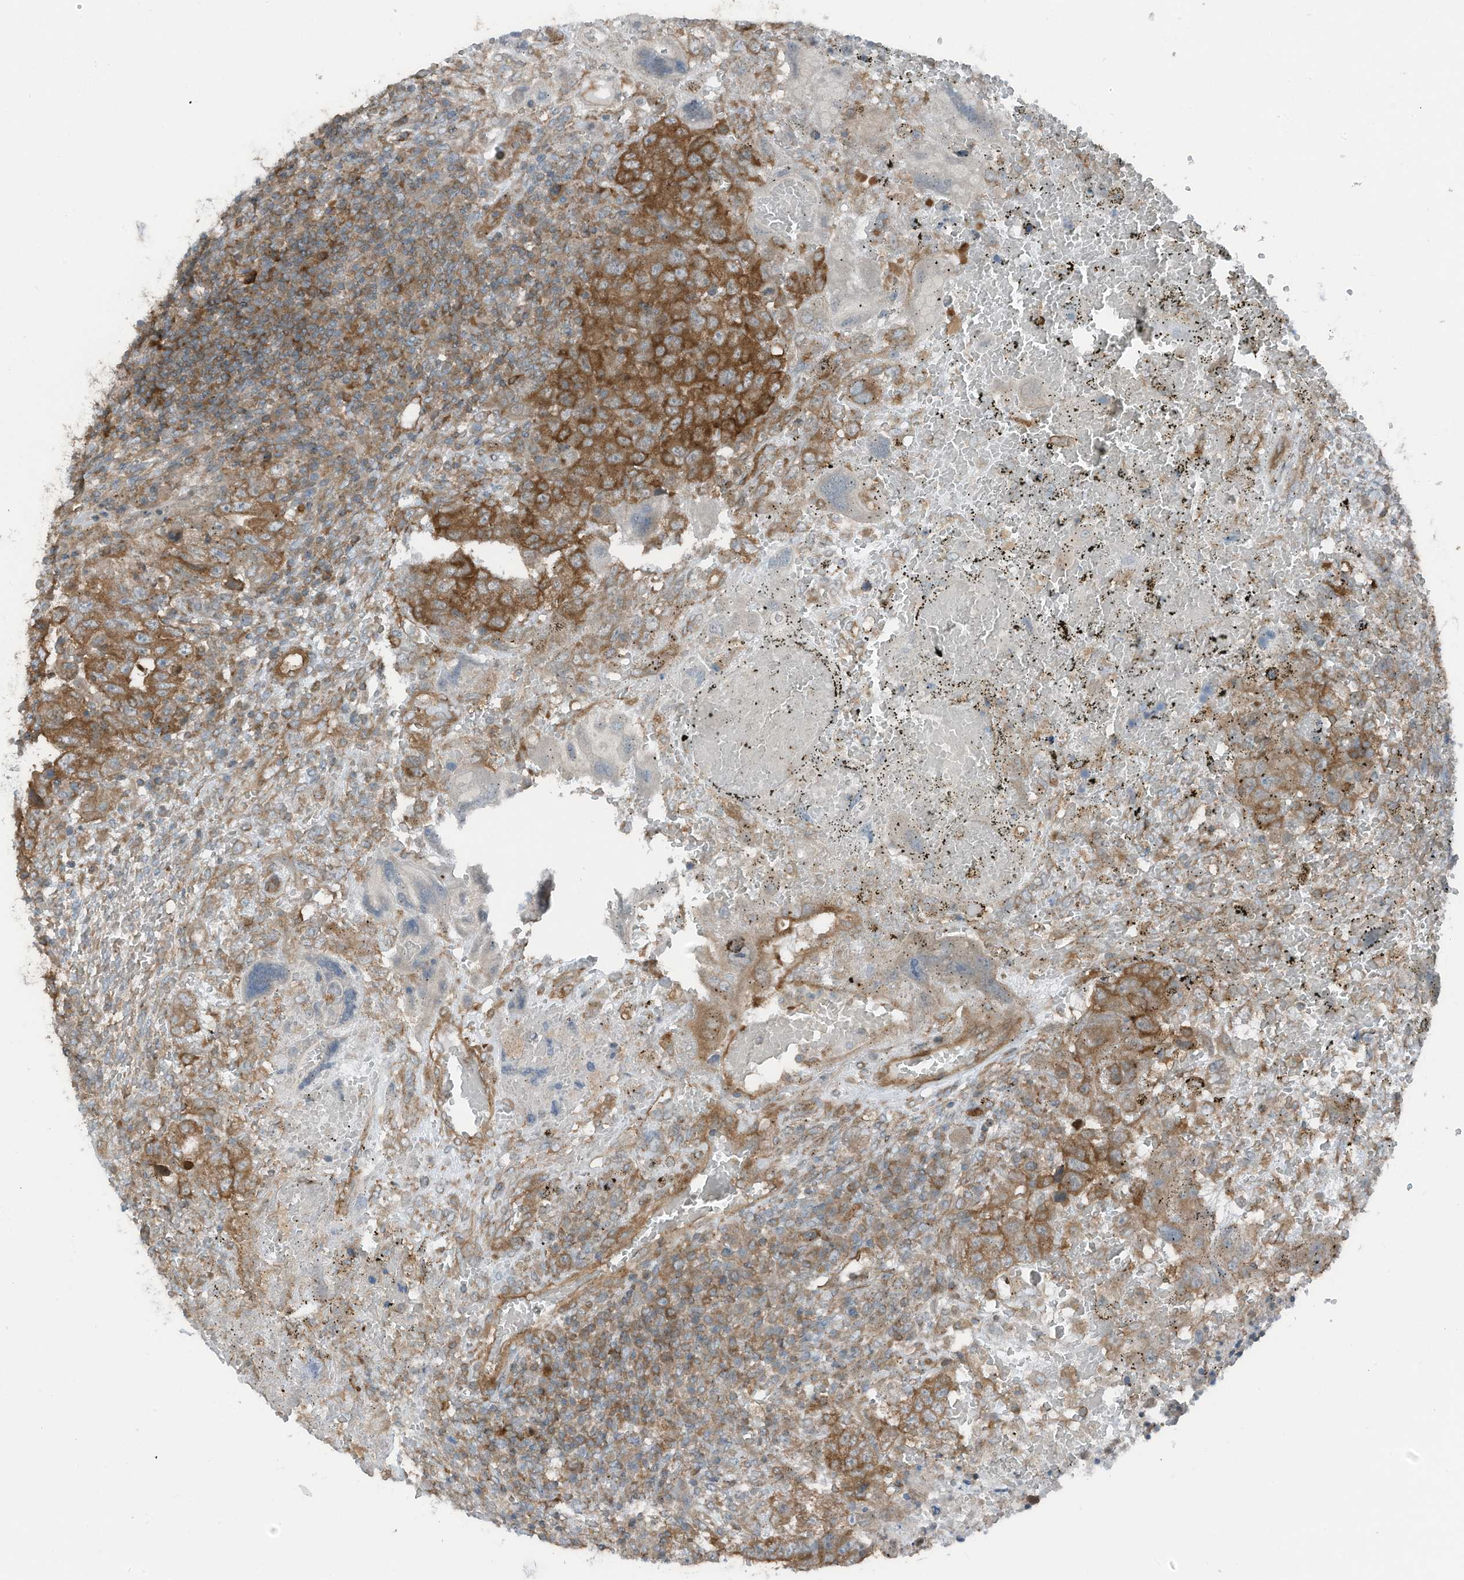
{"staining": {"intensity": "moderate", "quantity": ">75%", "location": "cytoplasmic/membranous"}, "tissue": "testis cancer", "cell_type": "Tumor cells", "image_type": "cancer", "snomed": [{"axis": "morphology", "description": "Carcinoma, Embryonal, NOS"}, {"axis": "topography", "description": "Testis"}], "caption": "Immunohistochemical staining of testis cancer (embryonal carcinoma) shows moderate cytoplasmic/membranous protein positivity in about >75% of tumor cells. The staining is performed using DAB brown chromogen to label protein expression. The nuclei are counter-stained blue using hematoxylin.", "gene": "TXNDC9", "patient": {"sex": "male", "age": 26}}